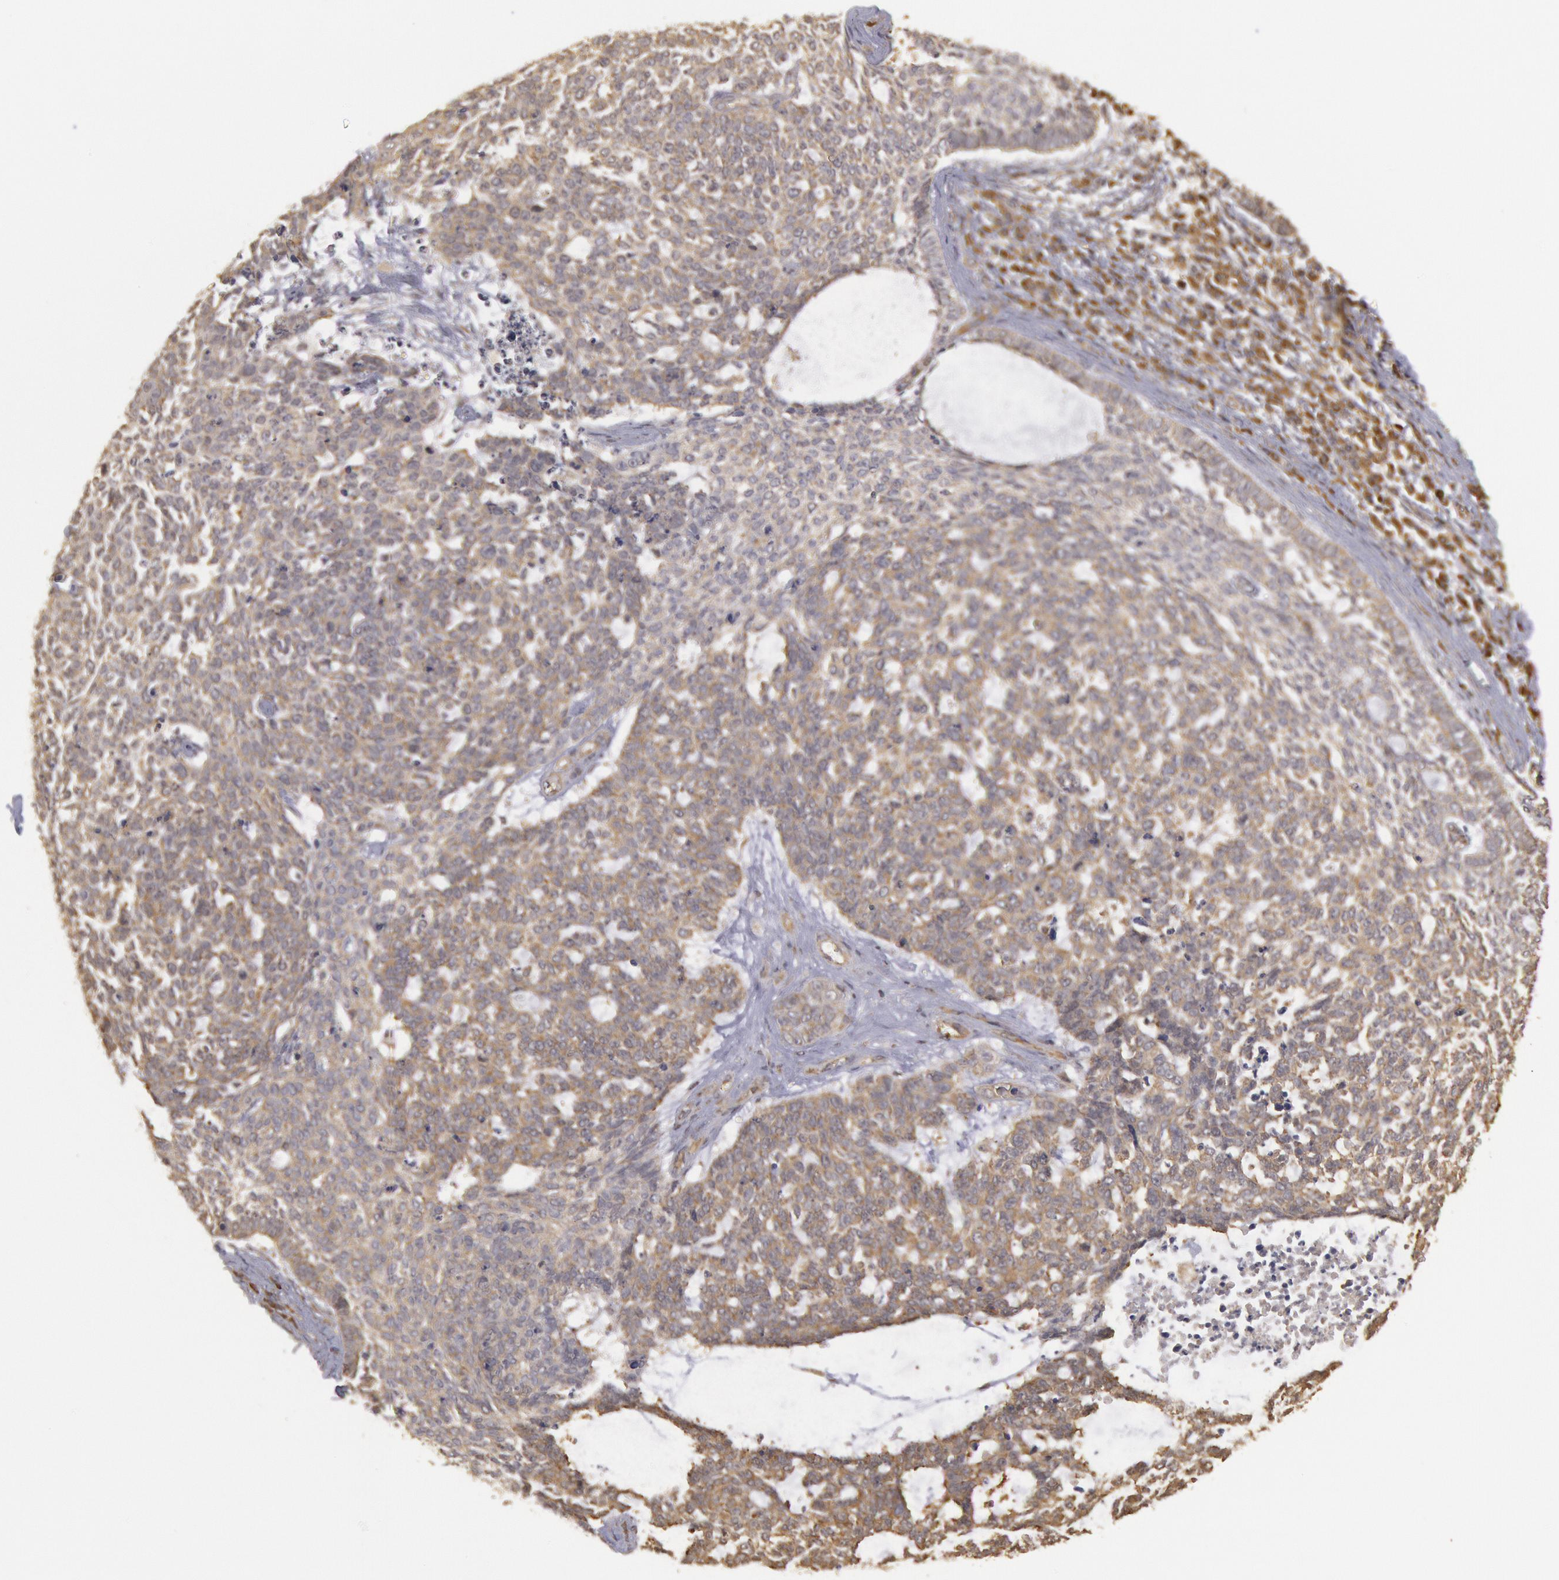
{"staining": {"intensity": "moderate", "quantity": ">75%", "location": "cytoplasmic/membranous"}, "tissue": "skin cancer", "cell_type": "Tumor cells", "image_type": "cancer", "snomed": [{"axis": "morphology", "description": "Basal cell carcinoma"}, {"axis": "topography", "description": "Skin"}], "caption": "Approximately >75% of tumor cells in skin basal cell carcinoma show moderate cytoplasmic/membranous protein staining as visualized by brown immunohistochemical staining.", "gene": "USP14", "patient": {"sex": "female", "age": 89}}